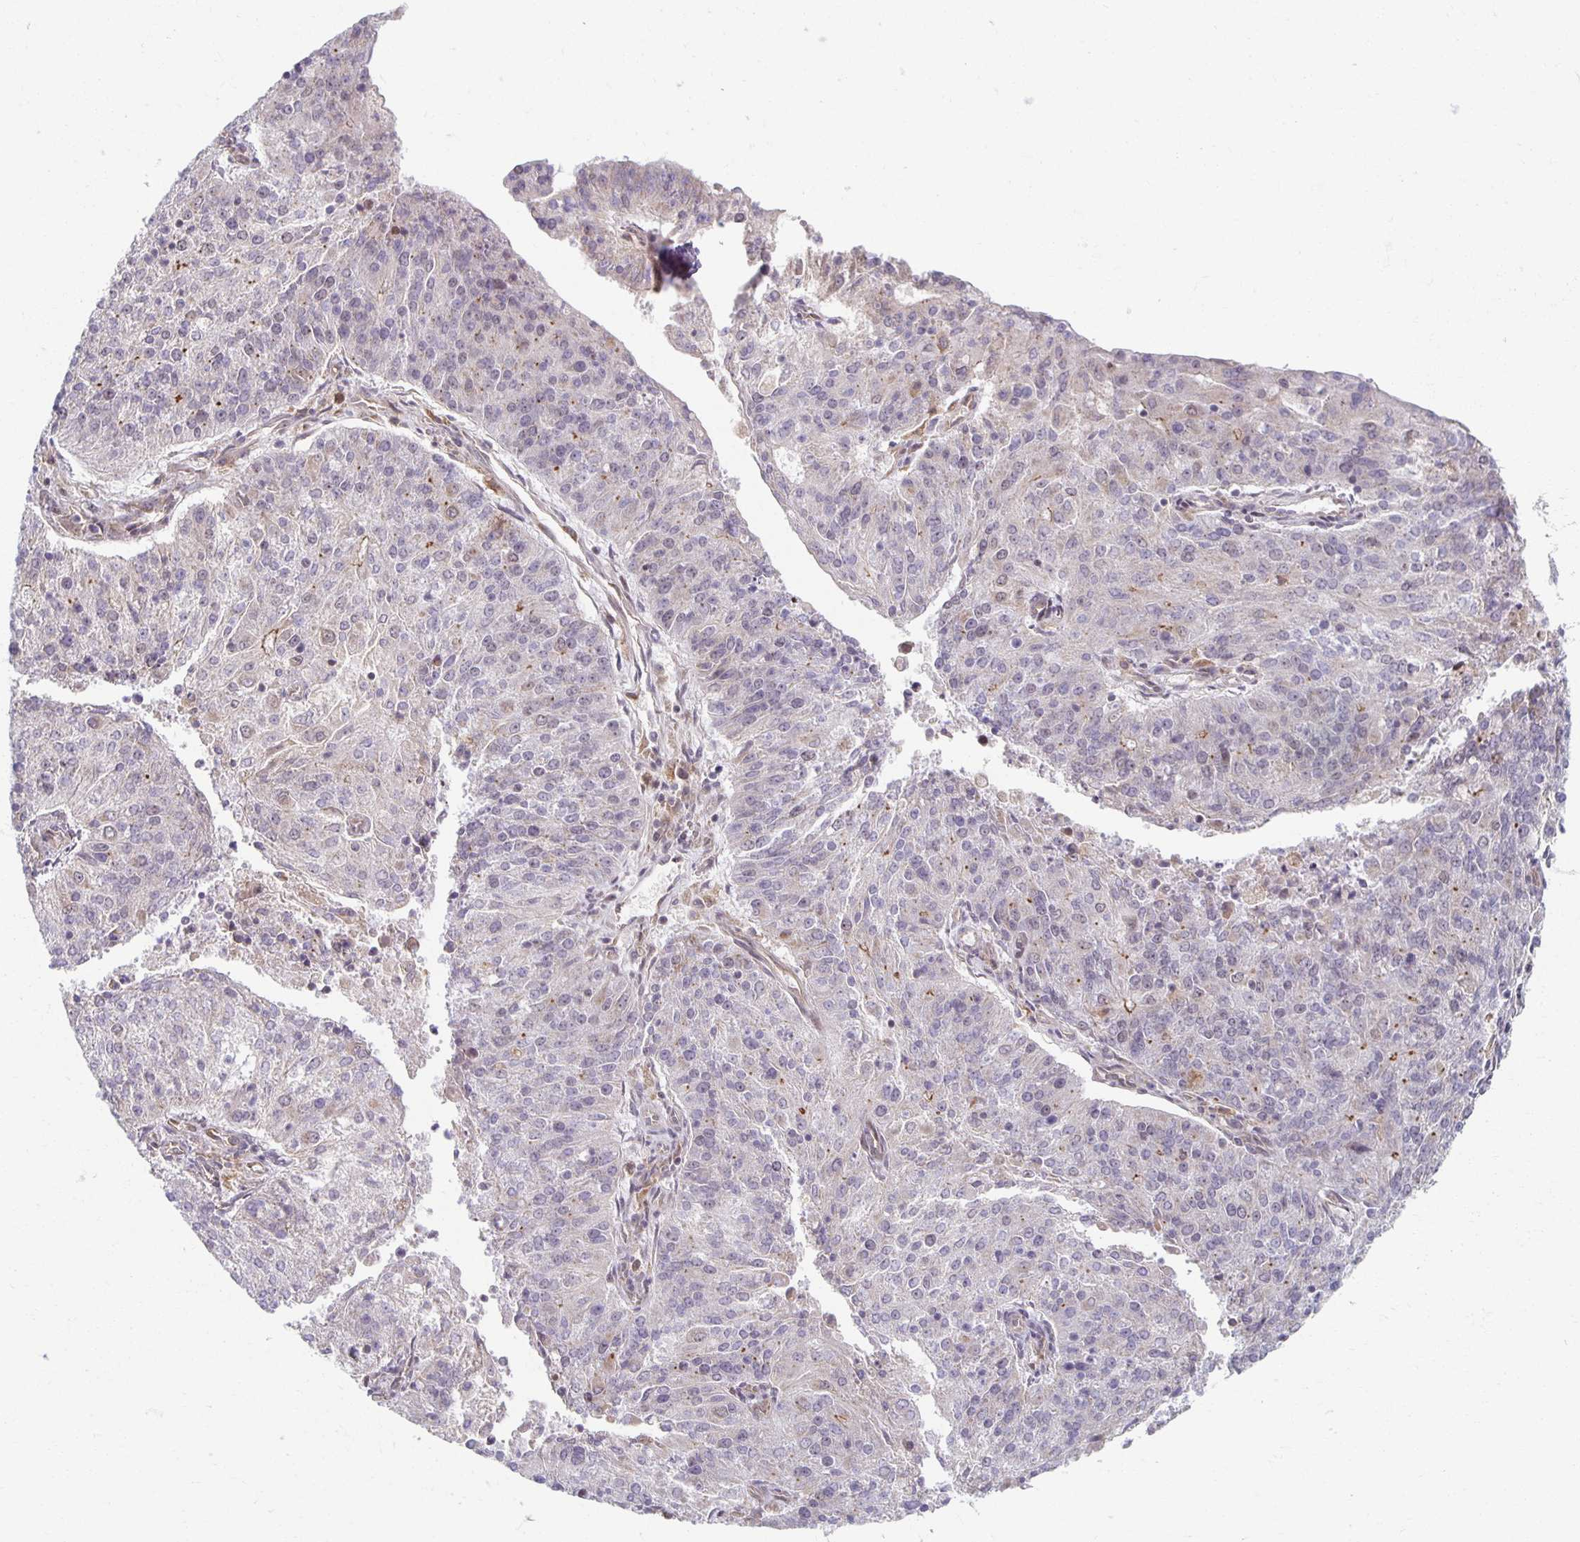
{"staining": {"intensity": "weak", "quantity": "<25%", "location": "cytoplasmic/membranous"}, "tissue": "endometrial cancer", "cell_type": "Tumor cells", "image_type": "cancer", "snomed": [{"axis": "morphology", "description": "Adenocarcinoma, NOS"}, {"axis": "topography", "description": "Endometrium"}], "caption": "IHC image of neoplastic tissue: human adenocarcinoma (endometrial) stained with DAB shows no significant protein positivity in tumor cells. Brightfield microscopy of immunohistochemistry stained with DAB (3,3'-diaminobenzidine) (brown) and hematoxylin (blue), captured at high magnification.", "gene": "HCFC1R1", "patient": {"sex": "female", "age": 82}}